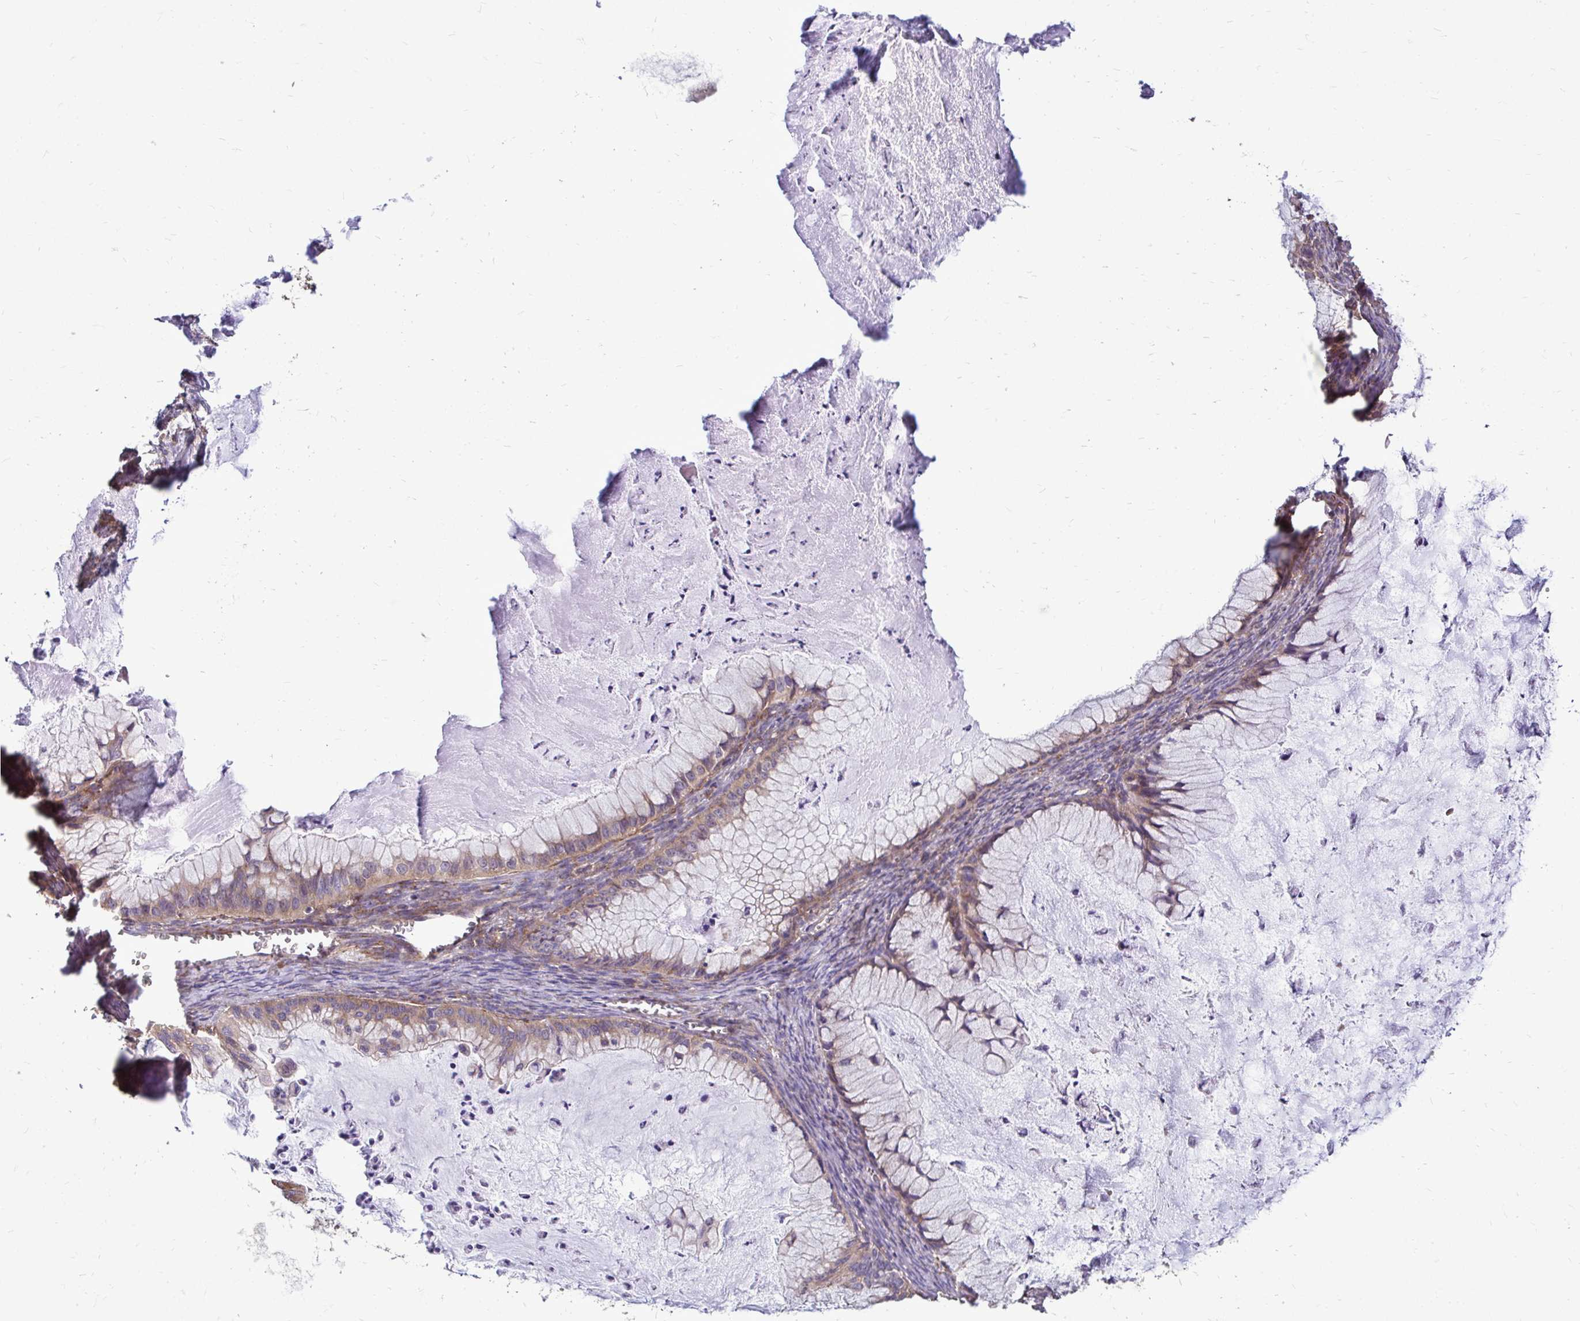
{"staining": {"intensity": "weak", "quantity": ">75%", "location": "cytoplasmic/membranous"}, "tissue": "ovarian cancer", "cell_type": "Tumor cells", "image_type": "cancer", "snomed": [{"axis": "morphology", "description": "Cystadenocarcinoma, mucinous, NOS"}, {"axis": "topography", "description": "Ovary"}], "caption": "A micrograph of mucinous cystadenocarcinoma (ovarian) stained for a protein shows weak cytoplasmic/membranous brown staining in tumor cells. The staining is performed using DAB brown chromogen to label protein expression. The nuclei are counter-stained blue using hematoxylin.", "gene": "FMR1", "patient": {"sex": "female", "age": 72}}